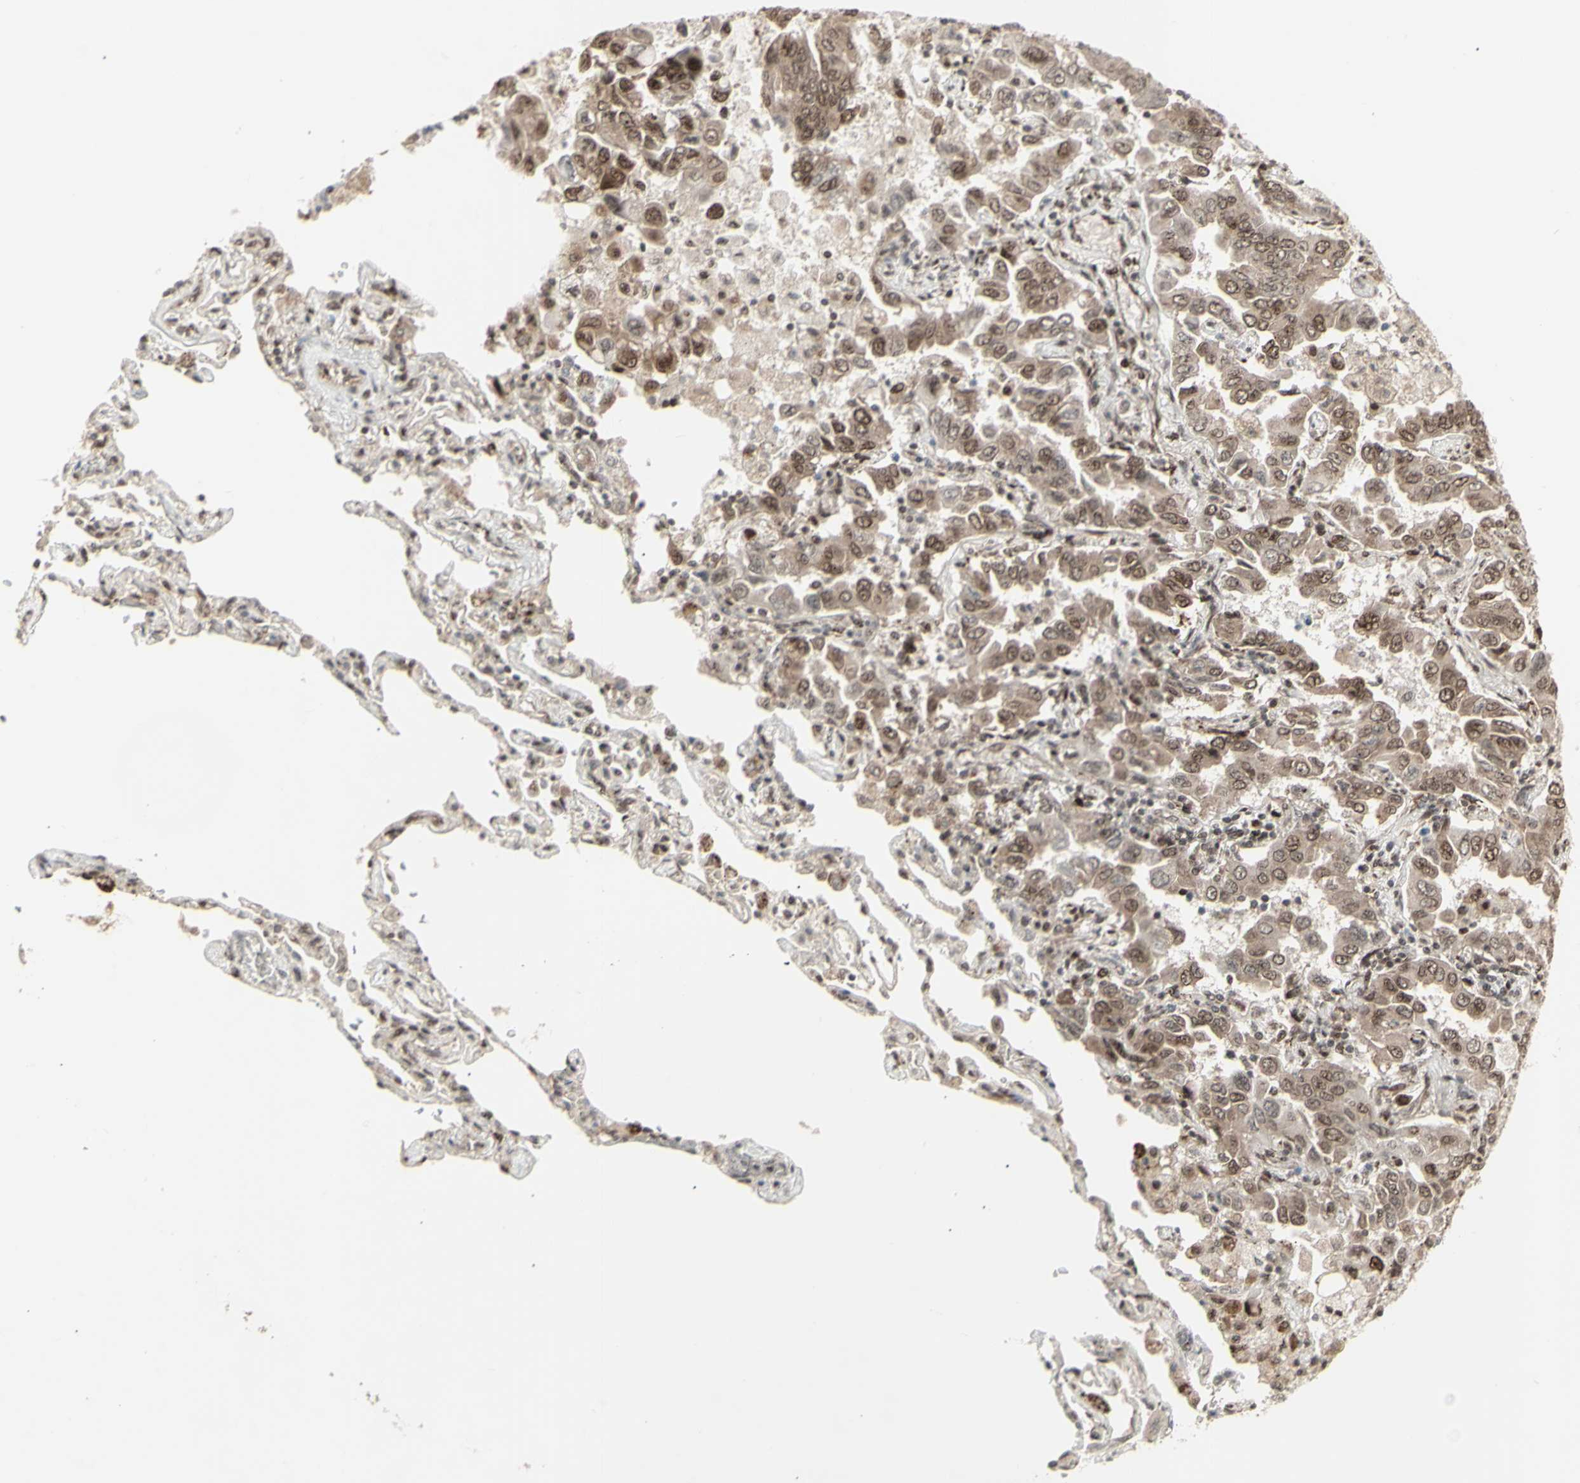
{"staining": {"intensity": "moderate", "quantity": ">75%", "location": "cytoplasmic/membranous,nuclear"}, "tissue": "lung cancer", "cell_type": "Tumor cells", "image_type": "cancer", "snomed": [{"axis": "morphology", "description": "Adenocarcinoma, NOS"}, {"axis": "topography", "description": "Lung"}], "caption": "The immunohistochemical stain labels moderate cytoplasmic/membranous and nuclear expression in tumor cells of lung cancer (adenocarcinoma) tissue.", "gene": "CBX1", "patient": {"sex": "male", "age": 64}}